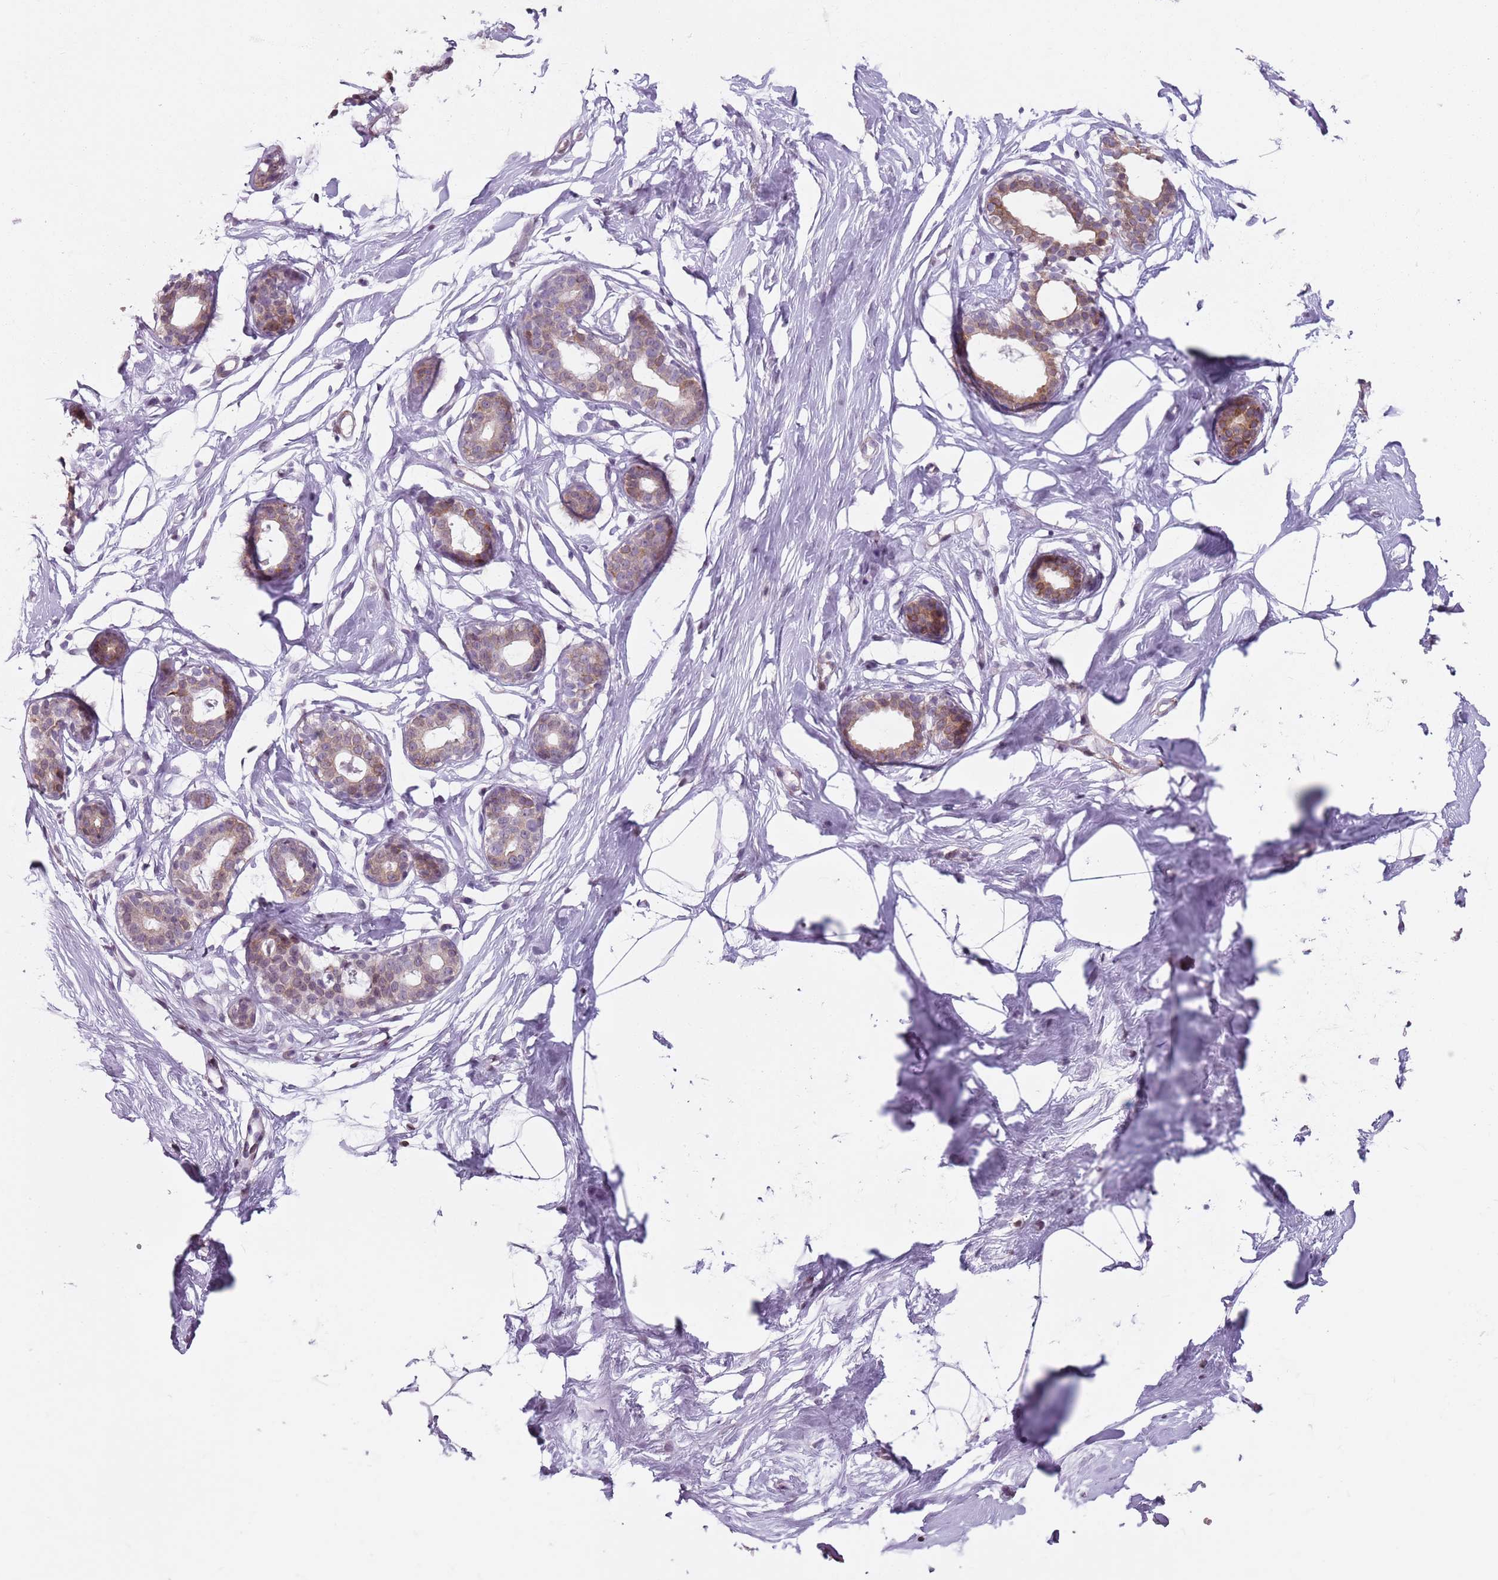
{"staining": {"intensity": "negative", "quantity": "none", "location": "none"}, "tissue": "breast", "cell_type": "Adipocytes", "image_type": "normal", "snomed": [{"axis": "morphology", "description": "Normal tissue, NOS"}, {"axis": "morphology", "description": "Adenoma, NOS"}, {"axis": "topography", "description": "Breast"}], "caption": "Immunohistochemical staining of unremarkable human breast reveals no significant positivity in adipocytes. Brightfield microscopy of immunohistochemistry stained with DAB (brown) and hematoxylin (blue), captured at high magnification.", "gene": "TMC4", "patient": {"sex": "female", "age": 23}}